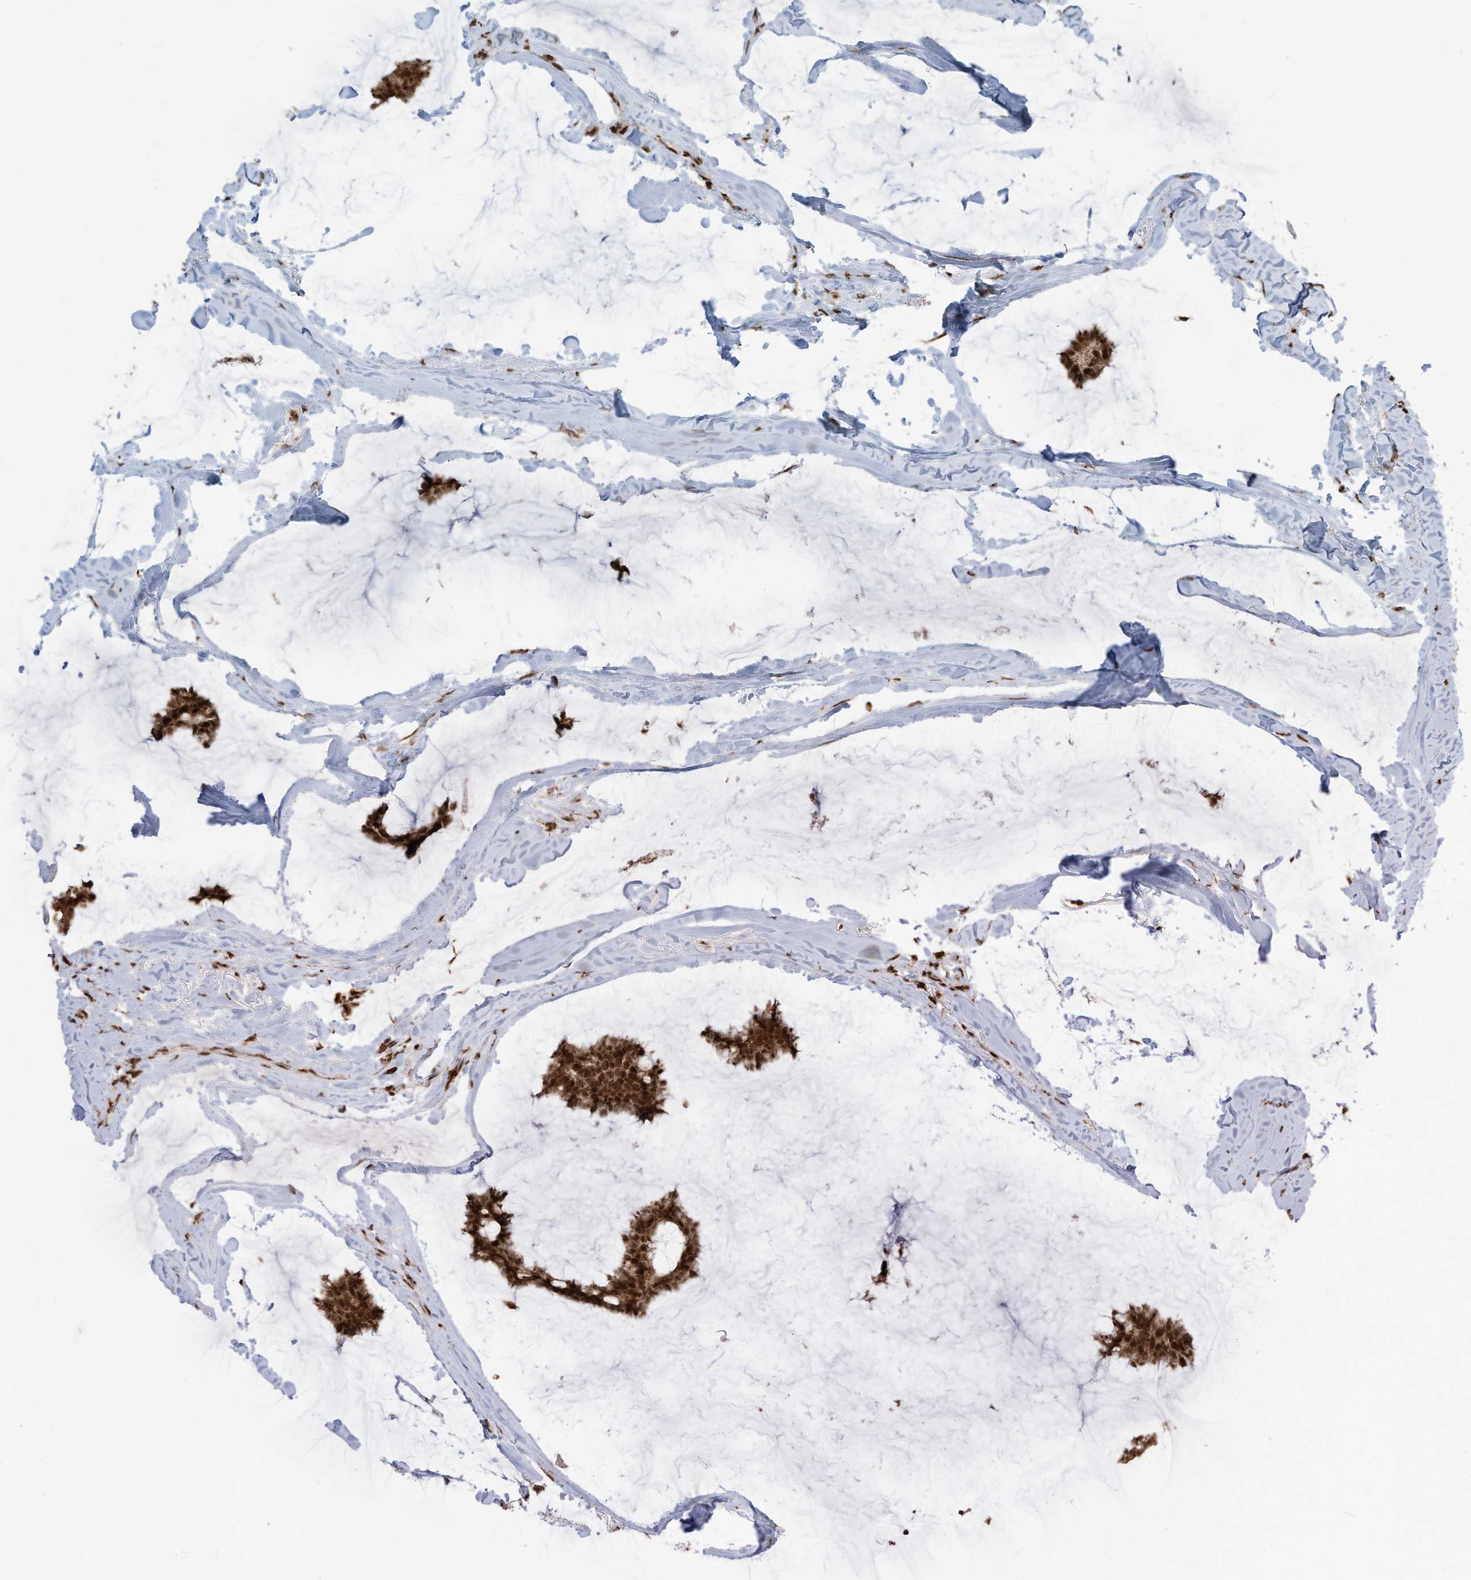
{"staining": {"intensity": "strong", "quantity": ">75%", "location": "cytoplasmic/membranous,nuclear"}, "tissue": "breast cancer", "cell_type": "Tumor cells", "image_type": "cancer", "snomed": [{"axis": "morphology", "description": "Duct carcinoma"}, {"axis": "topography", "description": "Breast"}], "caption": "Protein analysis of breast cancer tissue displays strong cytoplasmic/membranous and nuclear expression in approximately >75% of tumor cells.", "gene": "LBH", "patient": {"sex": "female", "age": 93}}